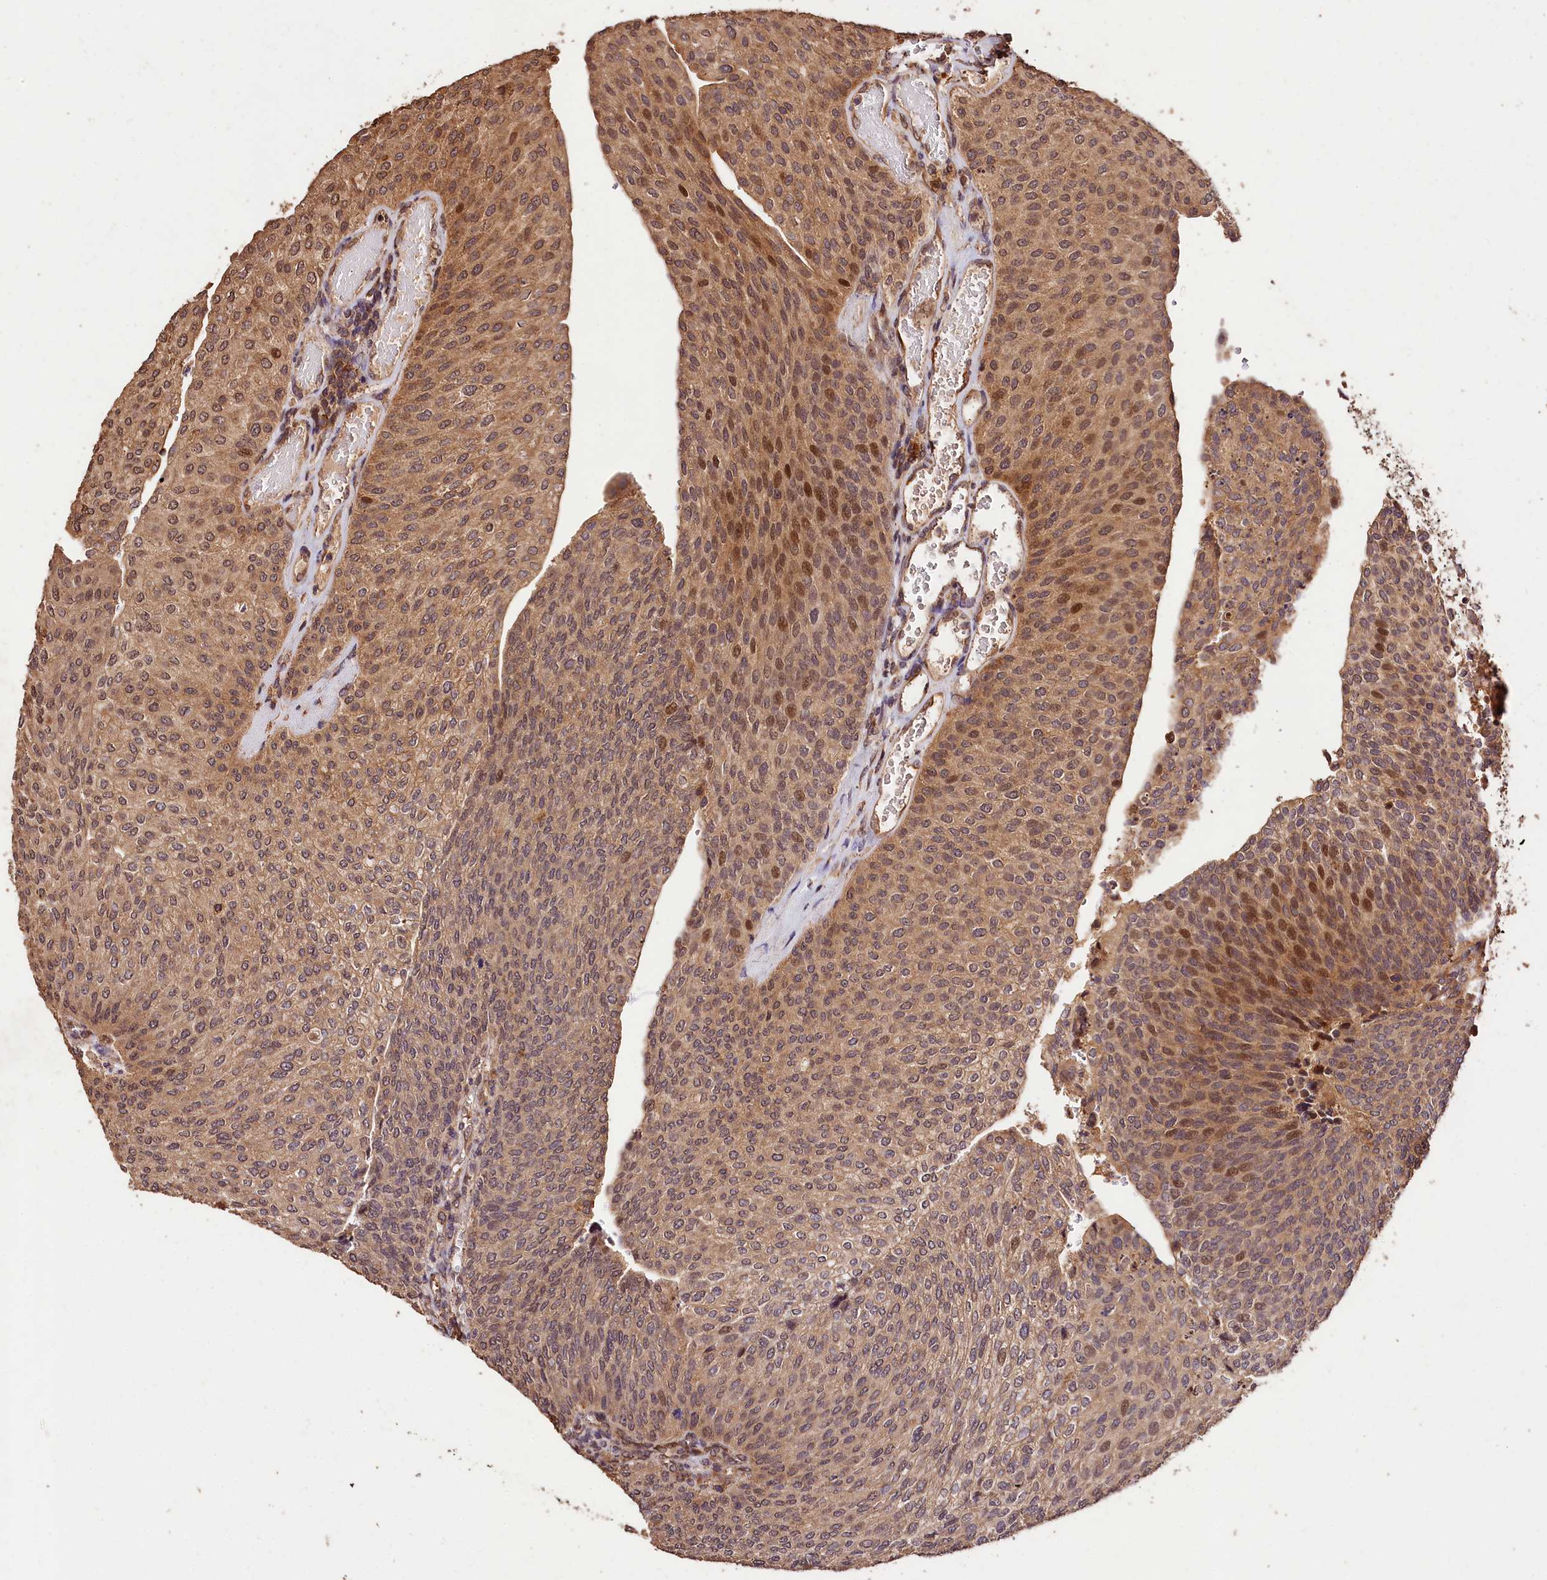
{"staining": {"intensity": "moderate", "quantity": ">75%", "location": "cytoplasmic/membranous,nuclear"}, "tissue": "urothelial cancer", "cell_type": "Tumor cells", "image_type": "cancer", "snomed": [{"axis": "morphology", "description": "Urothelial carcinoma, High grade"}, {"axis": "topography", "description": "Urinary bladder"}], "caption": "The micrograph reveals staining of urothelial cancer, revealing moderate cytoplasmic/membranous and nuclear protein expression (brown color) within tumor cells. (Stains: DAB in brown, nuclei in blue, Microscopy: brightfield microscopy at high magnification).", "gene": "KPTN", "patient": {"sex": "female", "age": 79}}